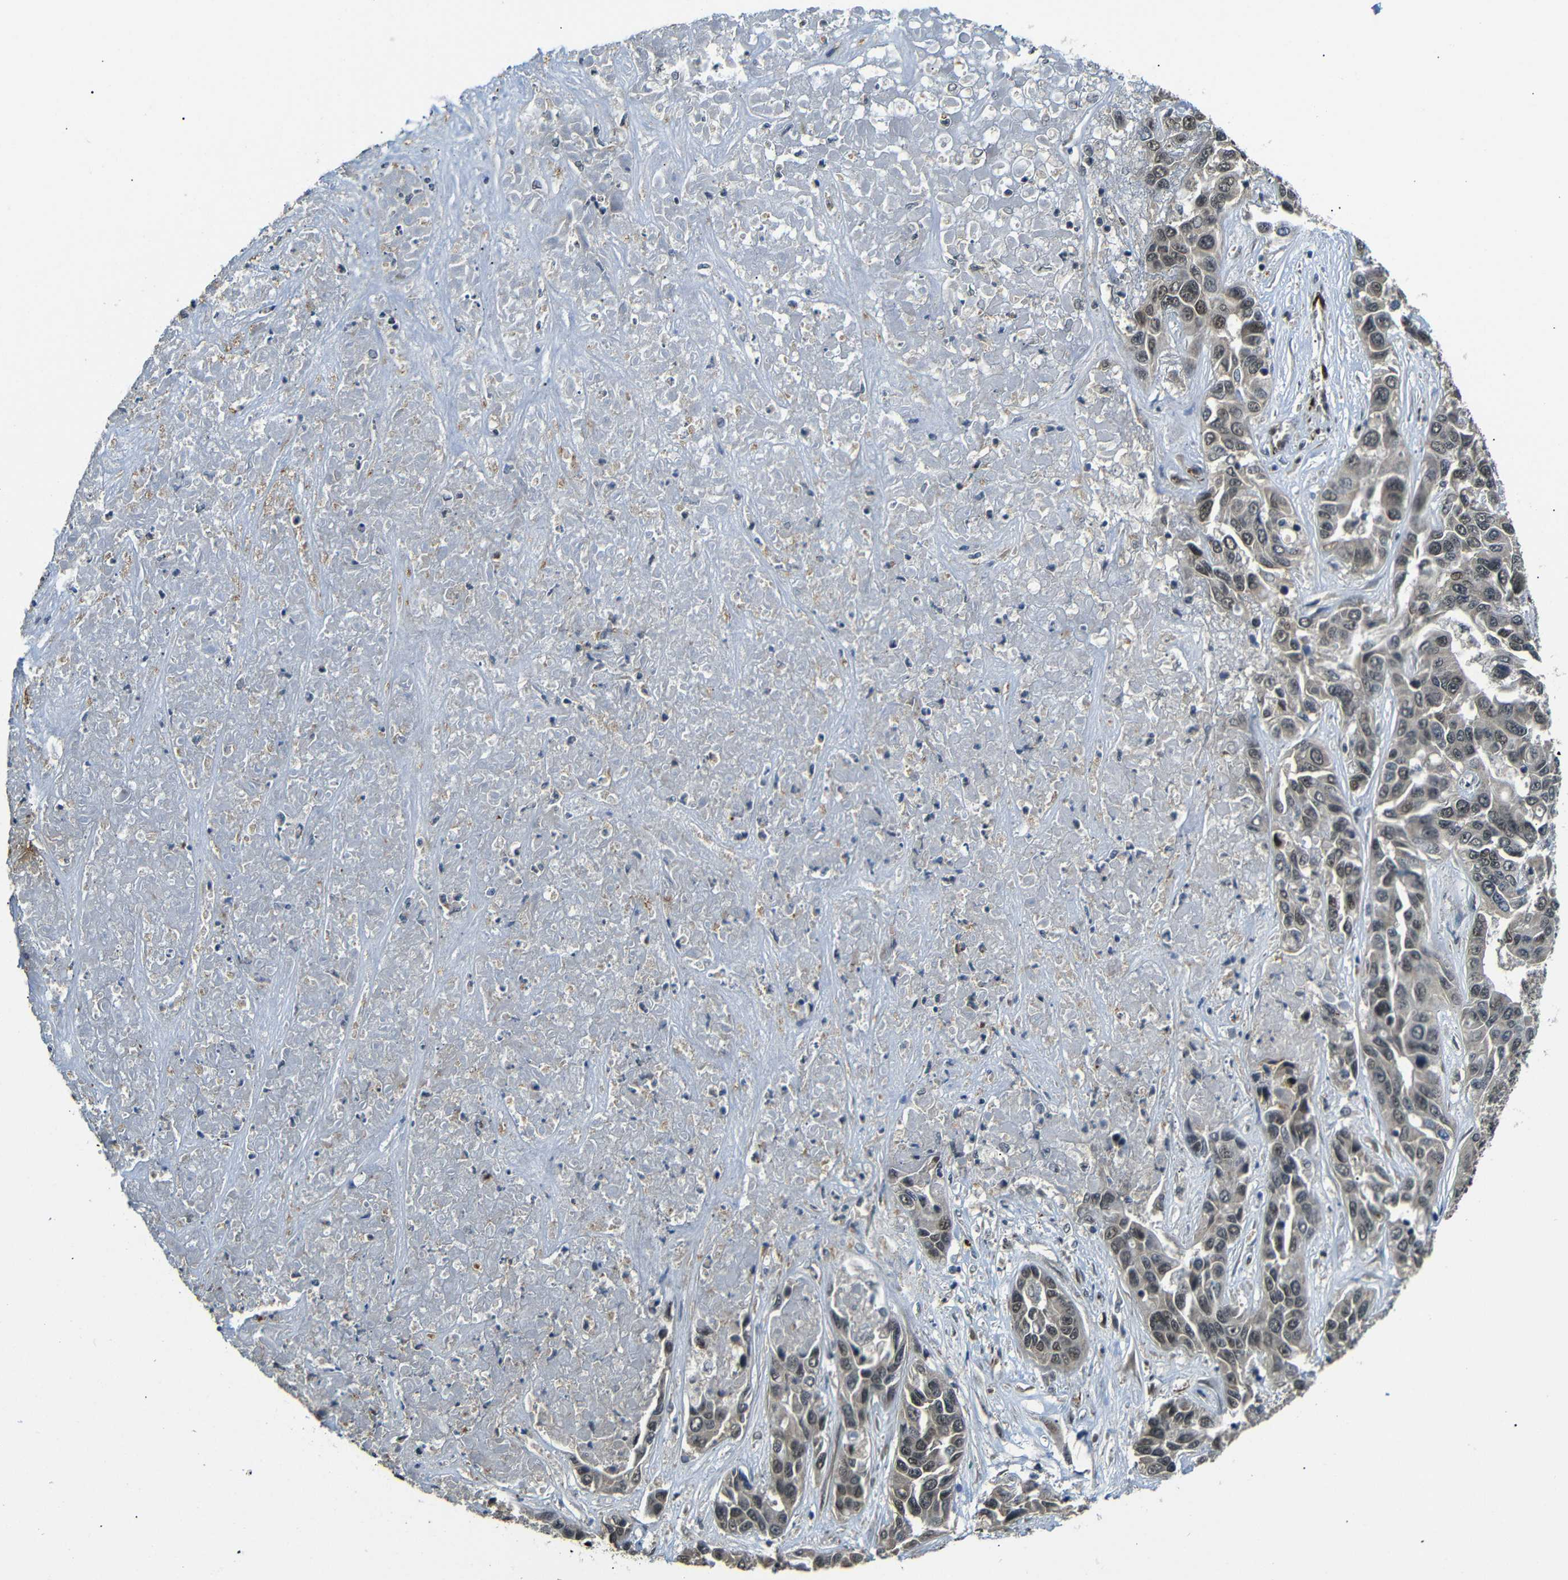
{"staining": {"intensity": "weak", "quantity": ">75%", "location": "cytoplasmic/membranous,nuclear"}, "tissue": "liver cancer", "cell_type": "Tumor cells", "image_type": "cancer", "snomed": [{"axis": "morphology", "description": "Cholangiocarcinoma"}, {"axis": "topography", "description": "Liver"}], "caption": "Cholangiocarcinoma (liver) tissue demonstrates weak cytoplasmic/membranous and nuclear positivity in approximately >75% of tumor cells The staining is performed using DAB (3,3'-diaminobenzidine) brown chromogen to label protein expression. The nuclei are counter-stained blue using hematoxylin.", "gene": "TBX2", "patient": {"sex": "female", "age": 52}}